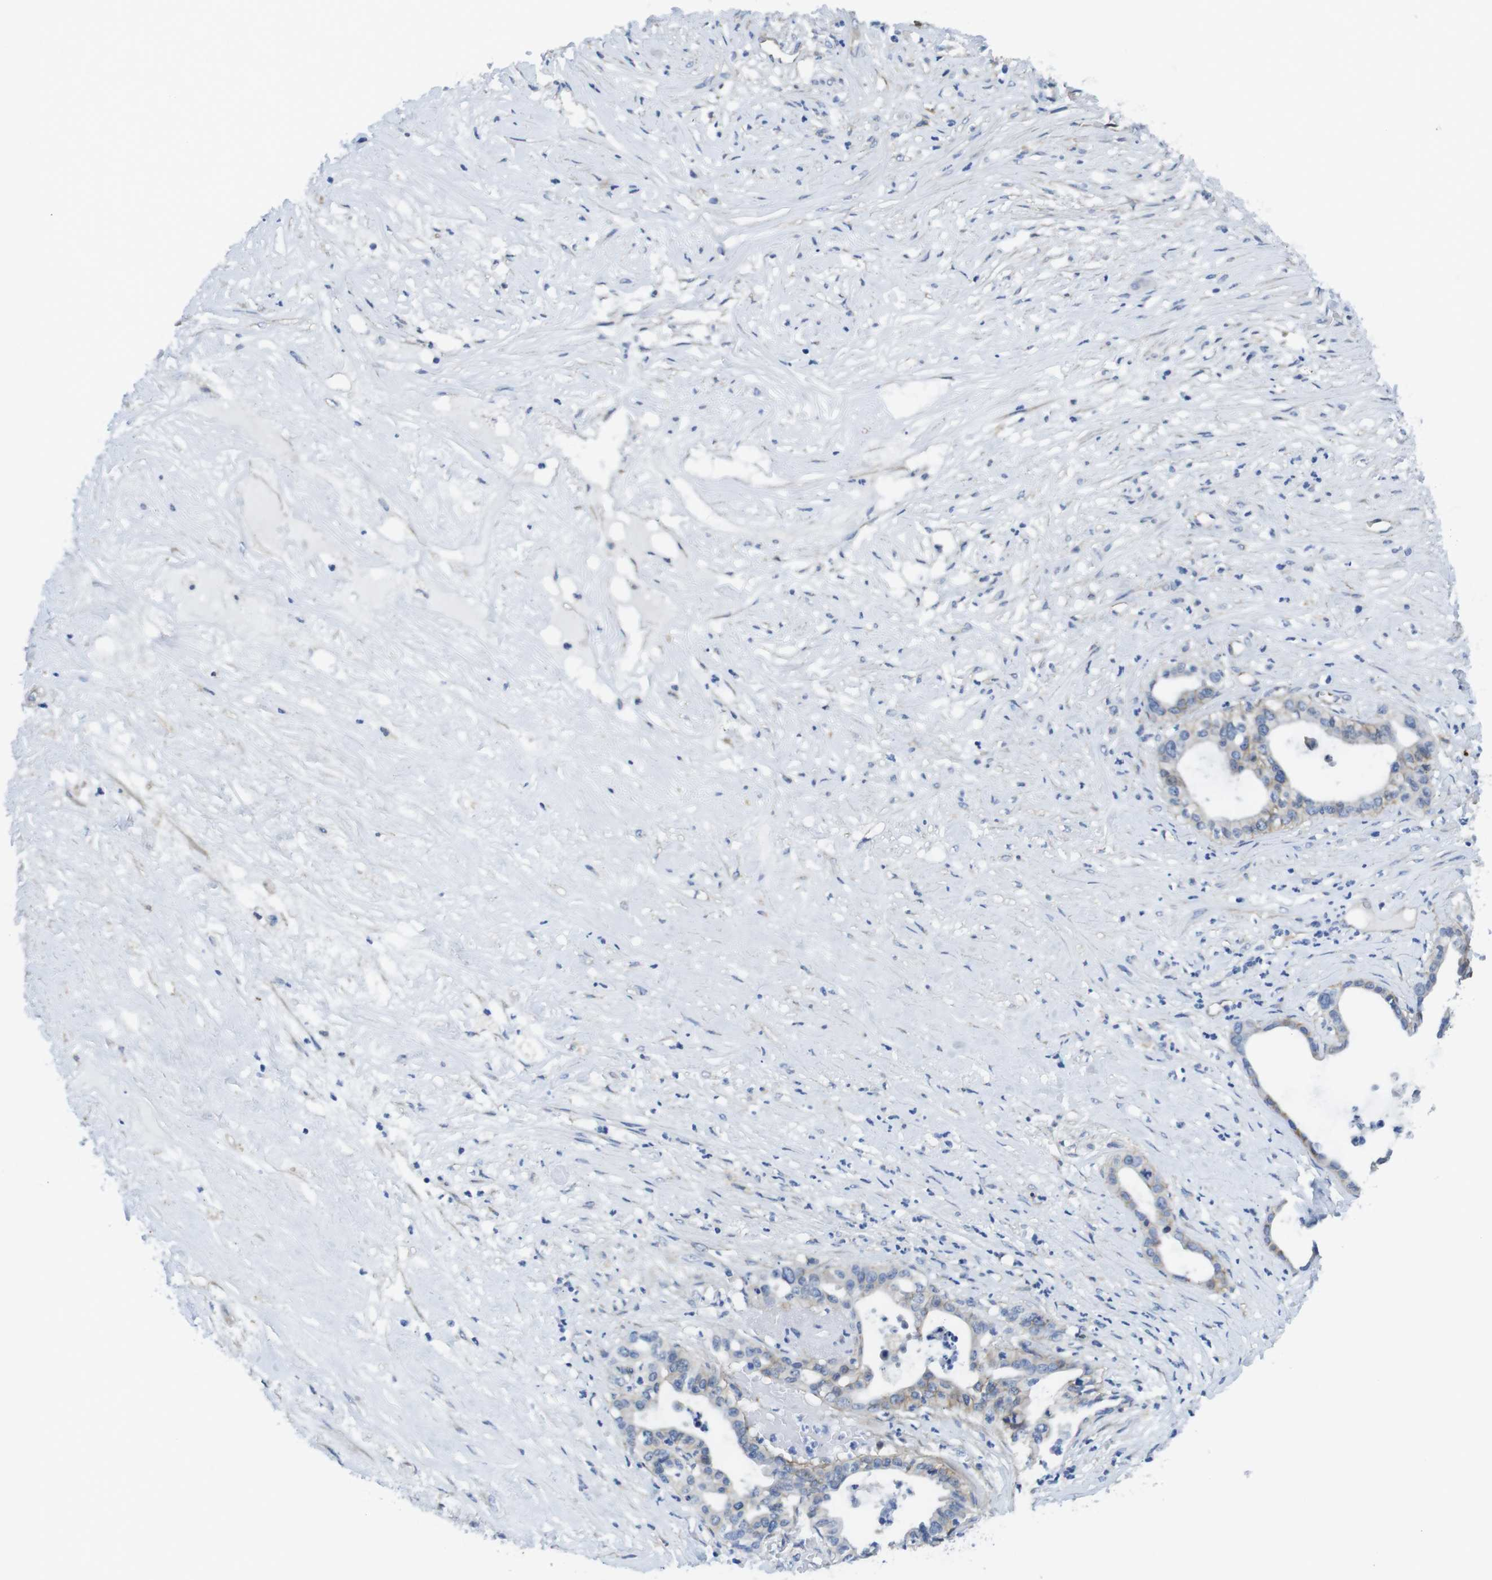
{"staining": {"intensity": "weak", "quantity": "<25%", "location": "cytoplasmic/membranous"}, "tissue": "liver cancer", "cell_type": "Tumor cells", "image_type": "cancer", "snomed": [{"axis": "morphology", "description": "Cholangiocarcinoma"}, {"axis": "topography", "description": "Liver"}], "caption": "Tumor cells are negative for protein expression in human cholangiocarcinoma (liver).", "gene": "CDH8", "patient": {"sex": "female", "age": 61}}